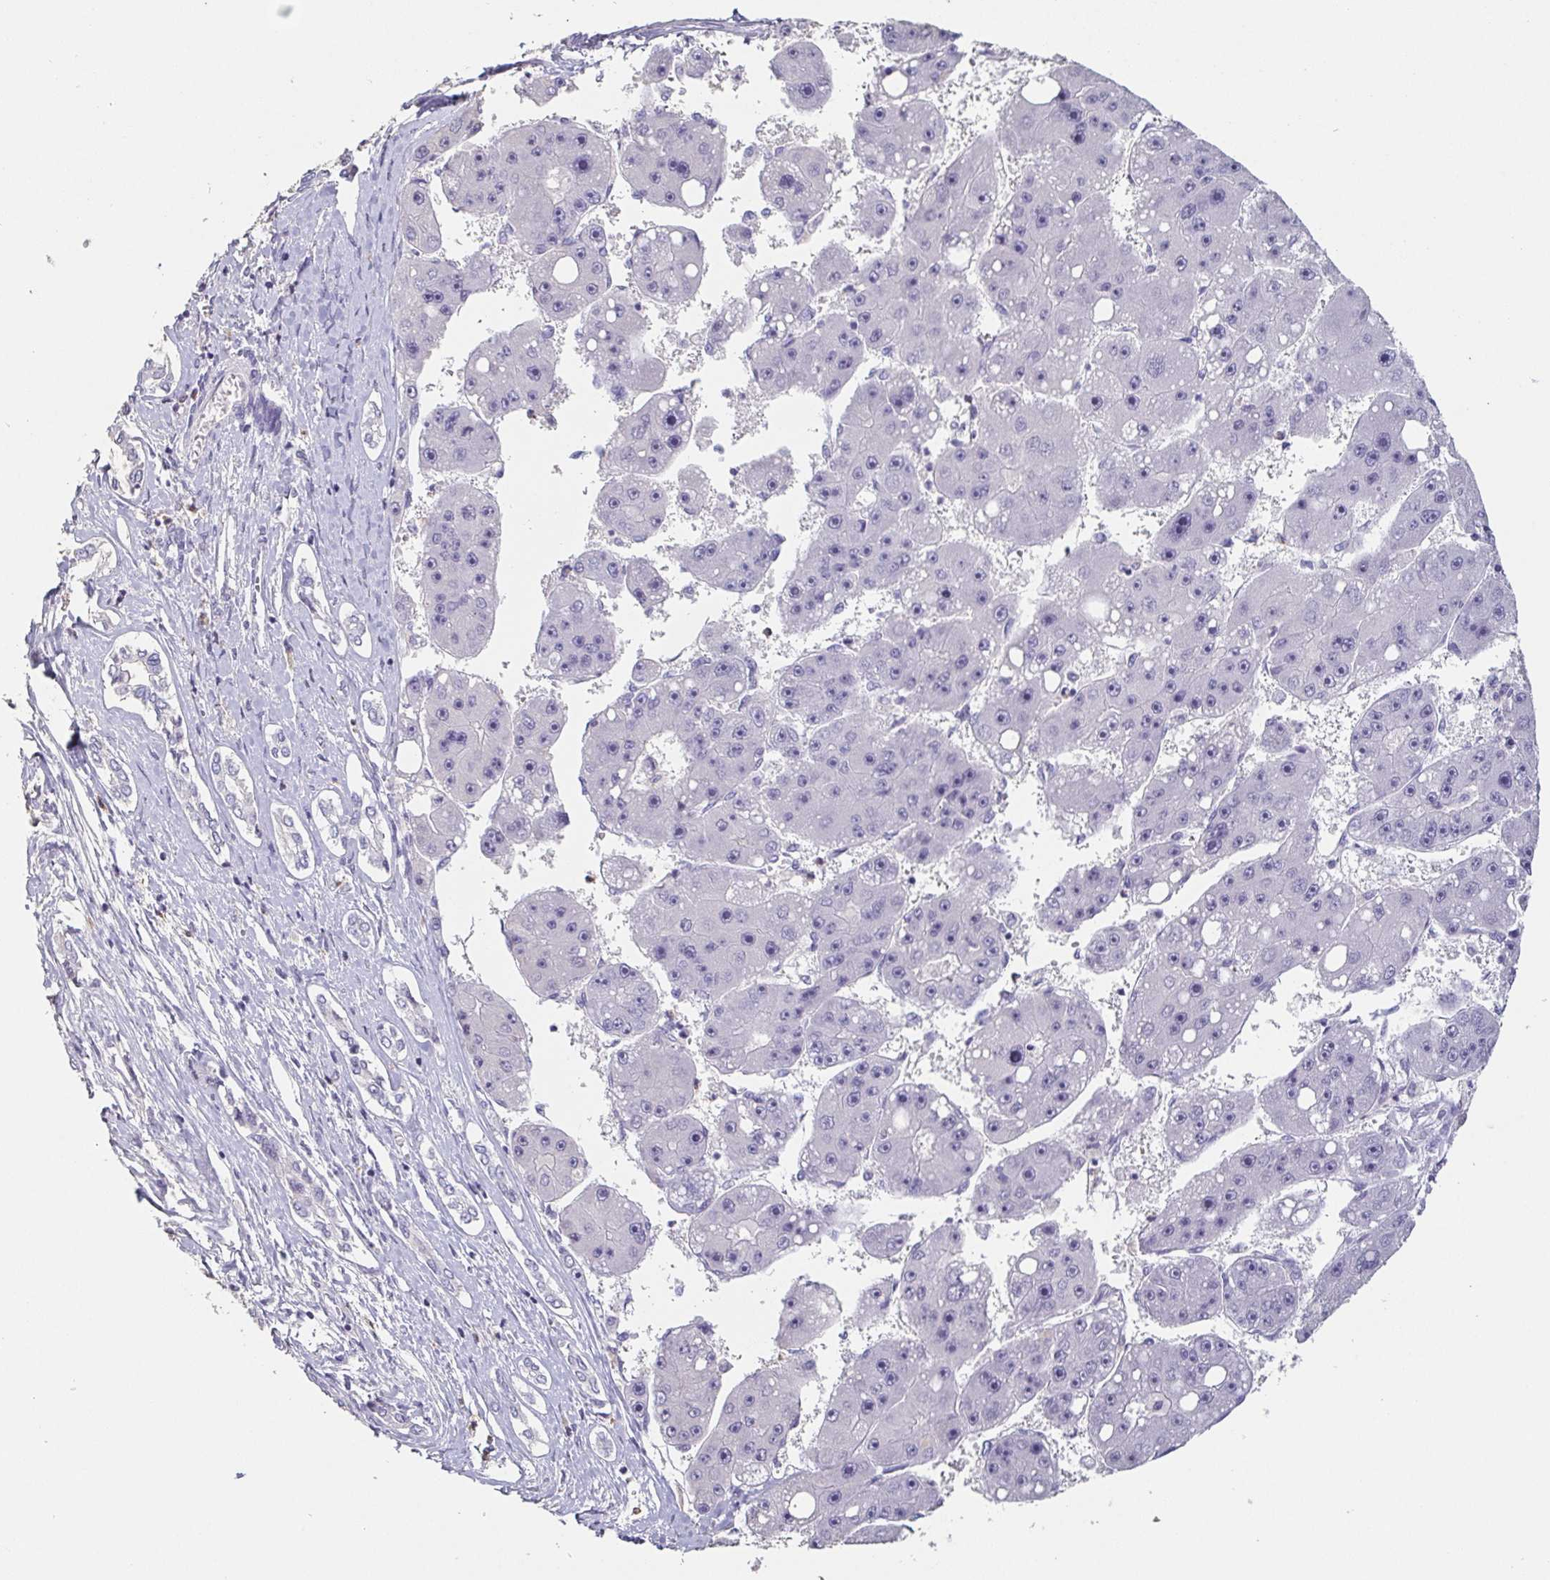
{"staining": {"intensity": "negative", "quantity": "none", "location": "none"}, "tissue": "liver cancer", "cell_type": "Tumor cells", "image_type": "cancer", "snomed": [{"axis": "morphology", "description": "Carcinoma, Hepatocellular, NOS"}, {"axis": "topography", "description": "Liver"}], "caption": "This is a micrograph of IHC staining of liver cancer (hepatocellular carcinoma), which shows no positivity in tumor cells.", "gene": "BPIFA2", "patient": {"sex": "female", "age": 61}}